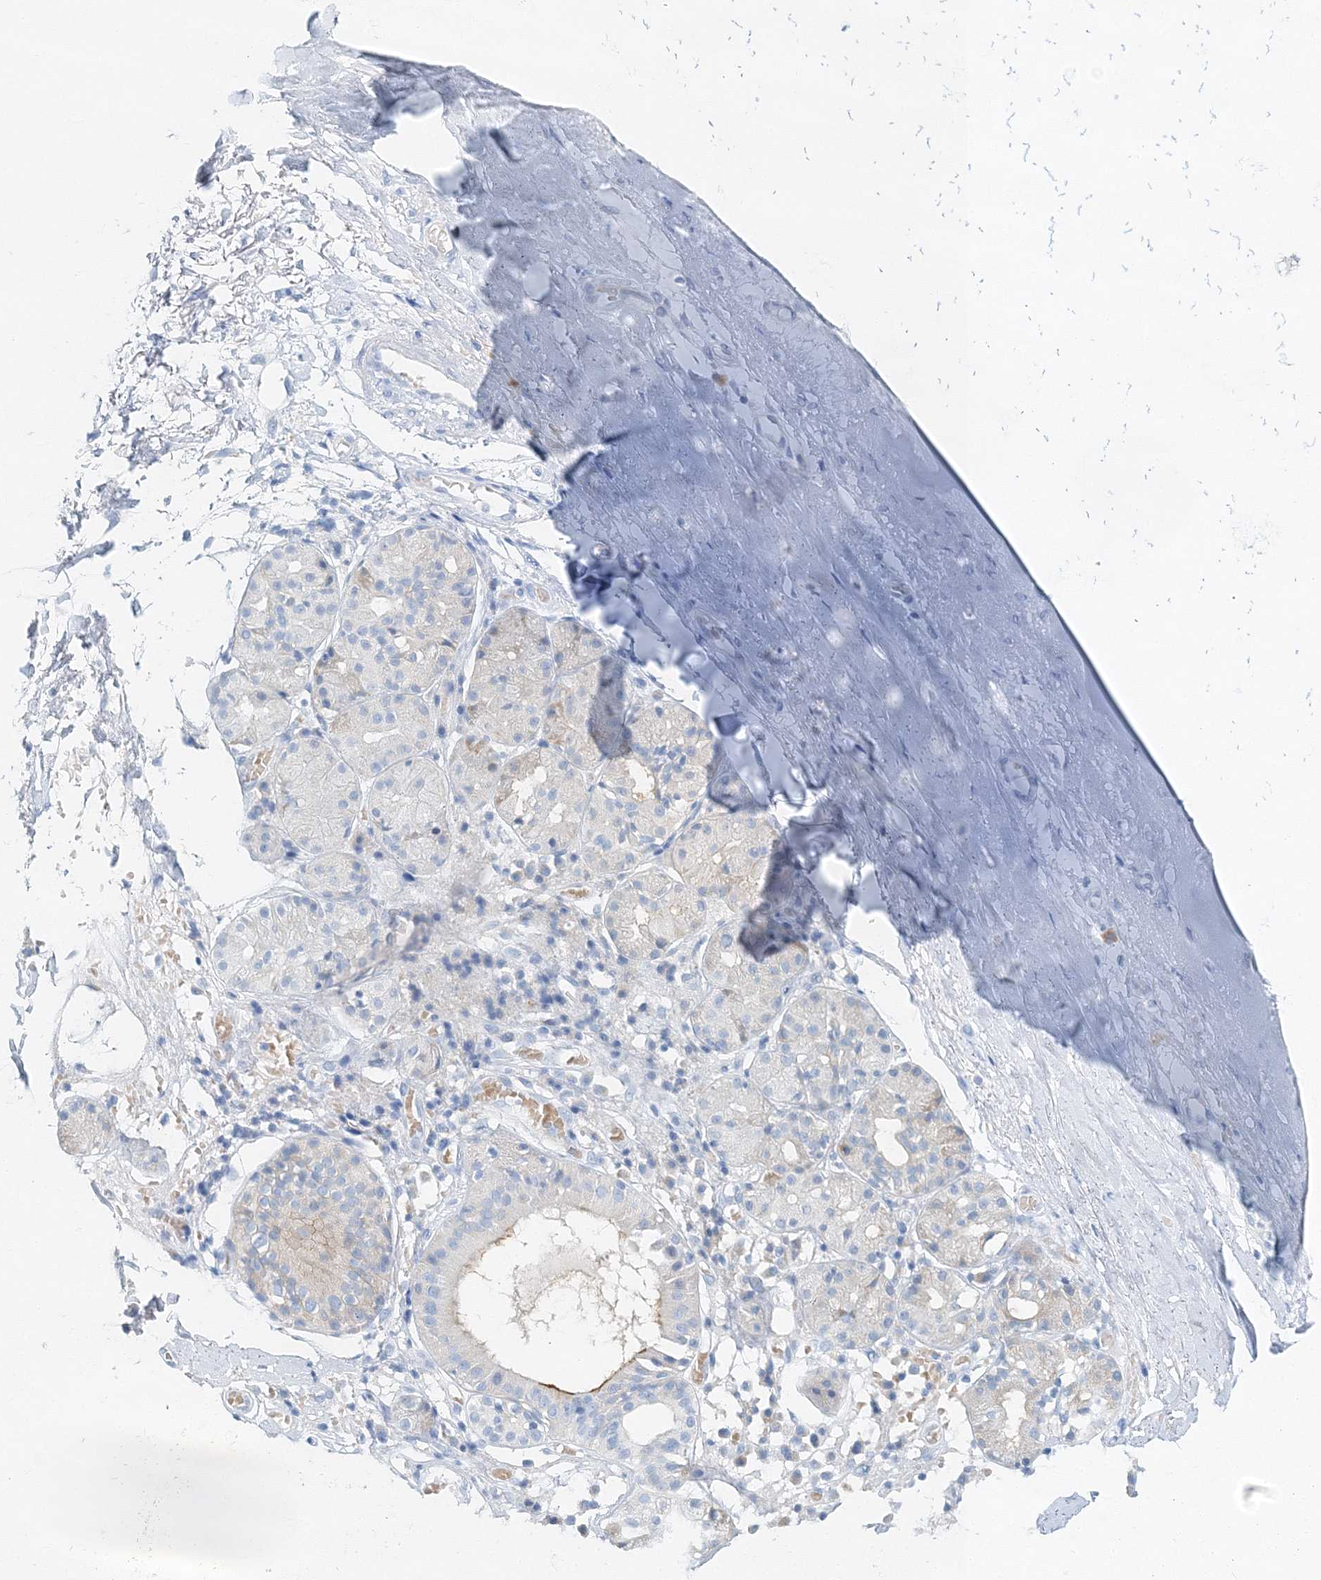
{"staining": {"intensity": "negative", "quantity": "none", "location": "none"}, "tissue": "adipose tissue", "cell_type": "Adipocytes", "image_type": "normal", "snomed": [{"axis": "morphology", "description": "Normal tissue, NOS"}, {"axis": "morphology", "description": "Basal cell carcinoma"}, {"axis": "topography", "description": "Cartilage tissue"}, {"axis": "topography", "description": "Nasopharynx"}, {"axis": "topography", "description": "Oral tissue"}], "caption": "An IHC image of benign adipose tissue is shown. There is no staining in adipocytes of adipose tissue. (Immunohistochemistry, brightfield microscopy, high magnification).", "gene": "VILL", "patient": {"sex": "female", "age": 77}}